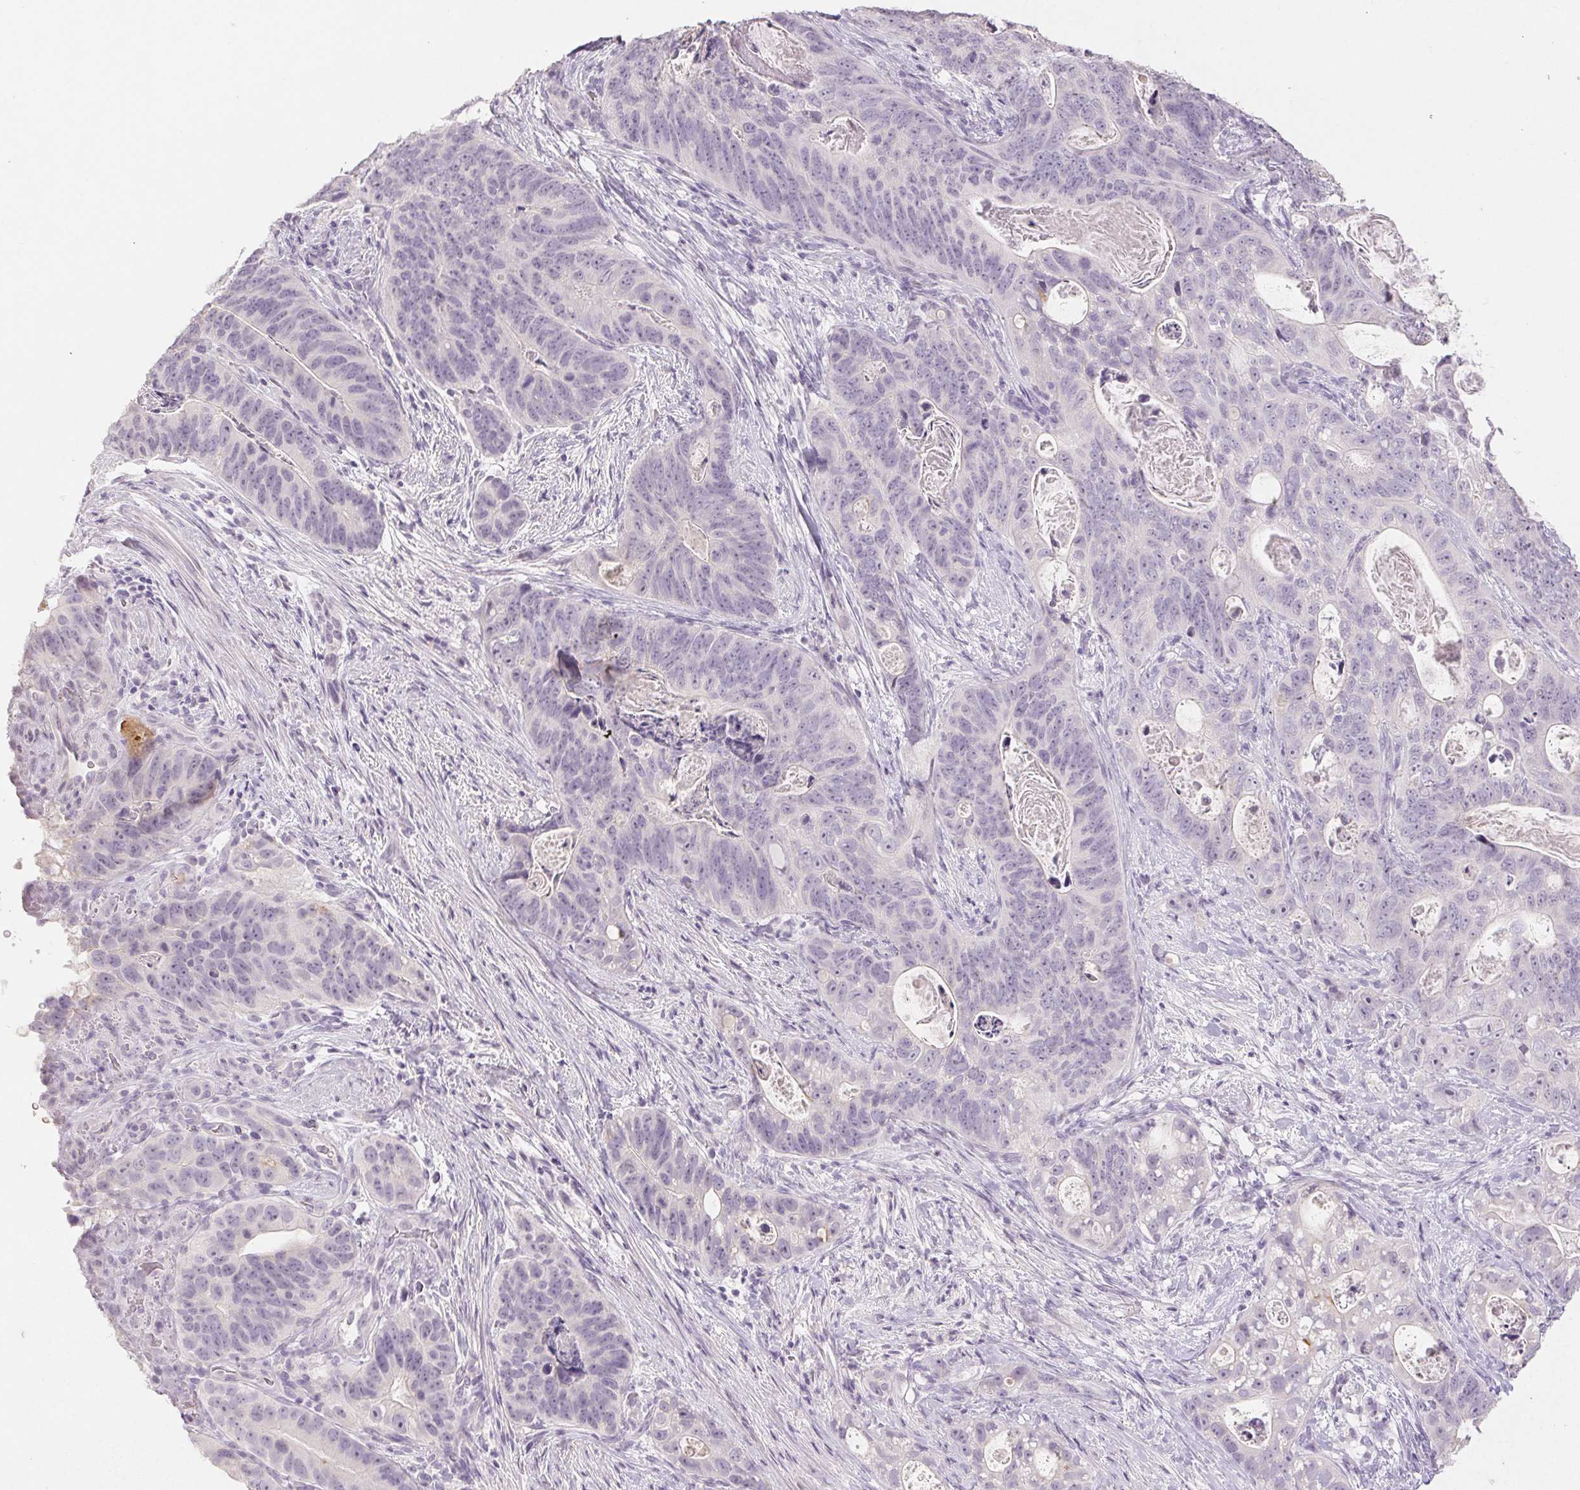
{"staining": {"intensity": "negative", "quantity": "none", "location": "none"}, "tissue": "stomach cancer", "cell_type": "Tumor cells", "image_type": "cancer", "snomed": [{"axis": "morphology", "description": "Normal tissue, NOS"}, {"axis": "morphology", "description": "Adenocarcinoma, NOS"}, {"axis": "topography", "description": "Stomach"}], "caption": "Immunohistochemistry micrograph of stomach cancer (adenocarcinoma) stained for a protein (brown), which reveals no expression in tumor cells.", "gene": "PI3", "patient": {"sex": "female", "age": 89}}